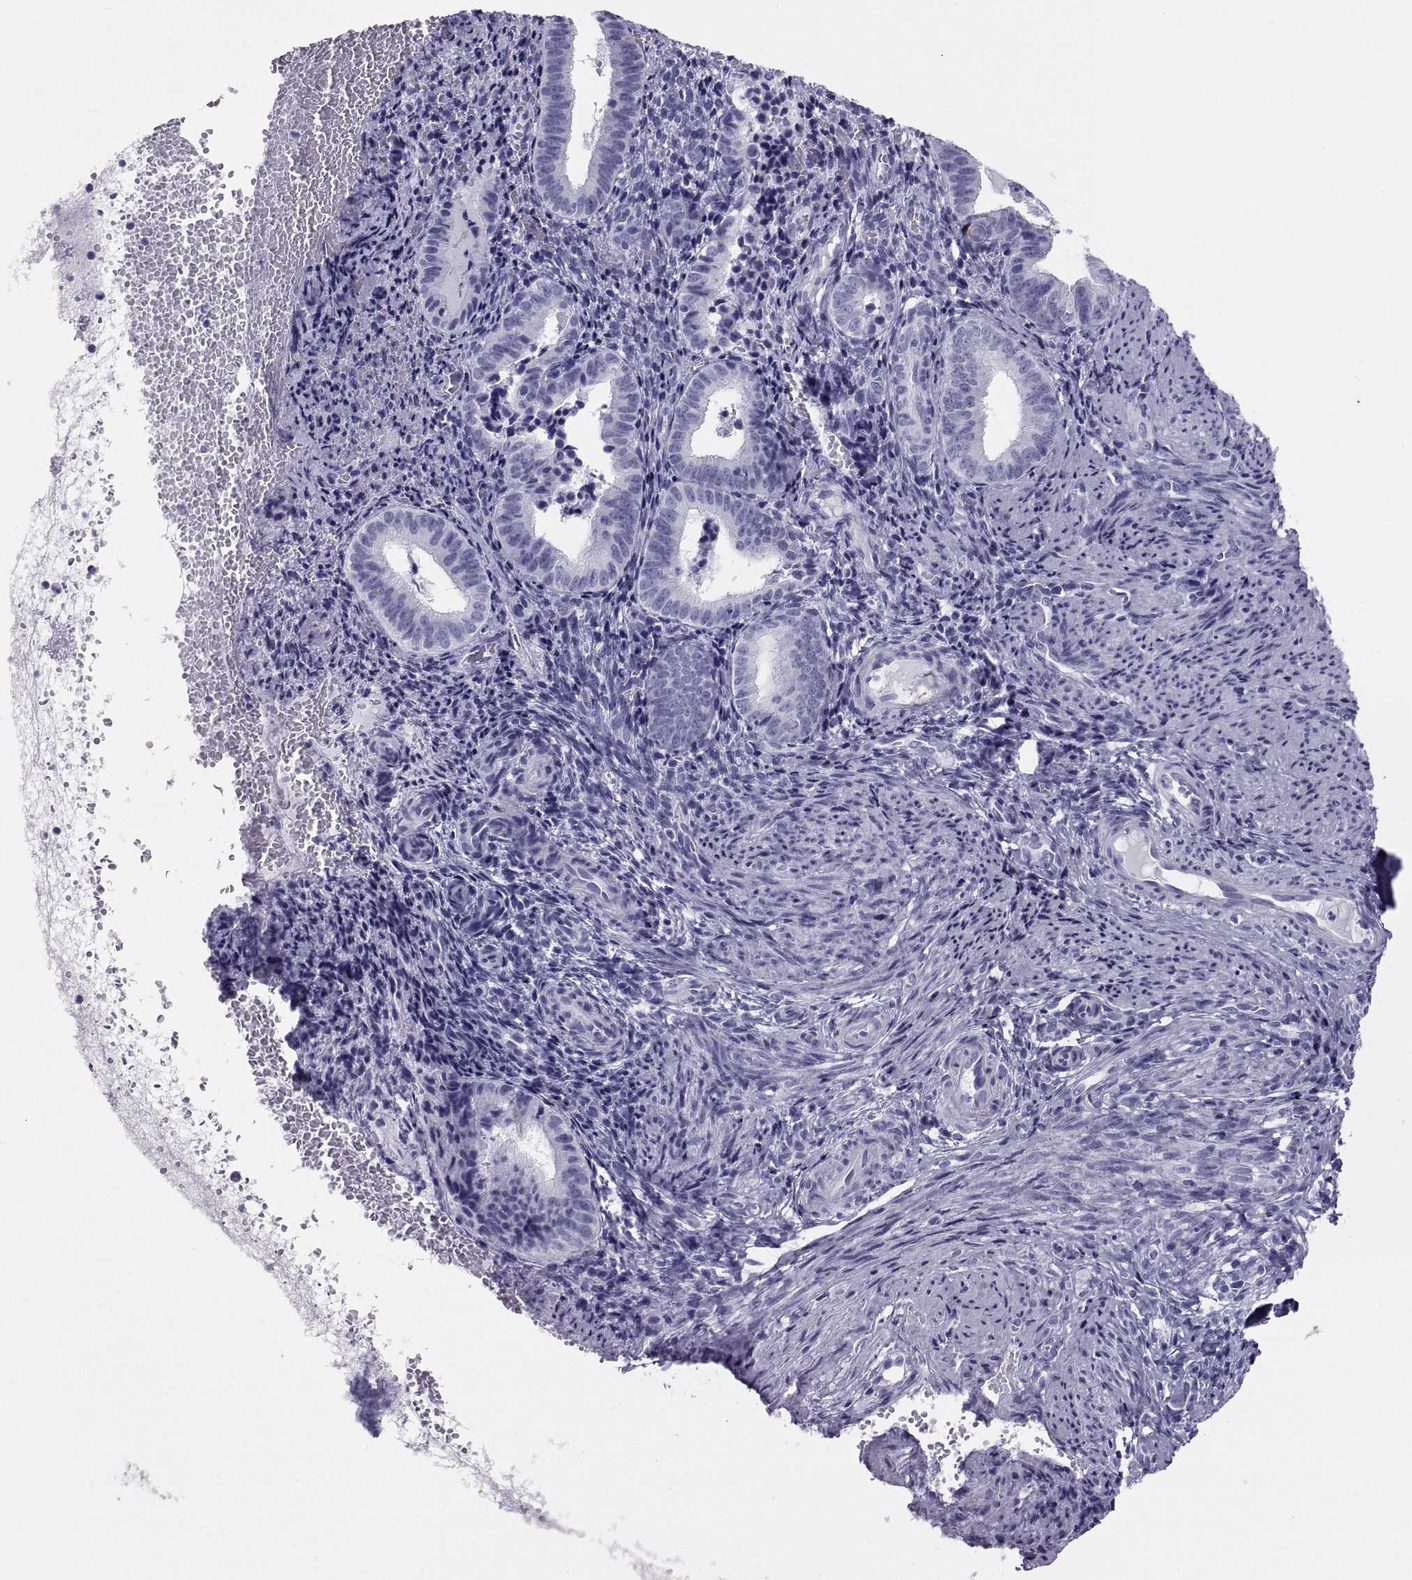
{"staining": {"intensity": "negative", "quantity": "none", "location": "none"}, "tissue": "endometrium", "cell_type": "Cells in endometrial stroma", "image_type": "normal", "snomed": [{"axis": "morphology", "description": "Normal tissue, NOS"}, {"axis": "topography", "description": "Endometrium"}], "caption": "Immunohistochemical staining of unremarkable endometrium demonstrates no significant expression in cells in endometrial stroma. (DAB immunohistochemistry (IHC), high magnification).", "gene": "DEFB129", "patient": {"sex": "female", "age": 42}}